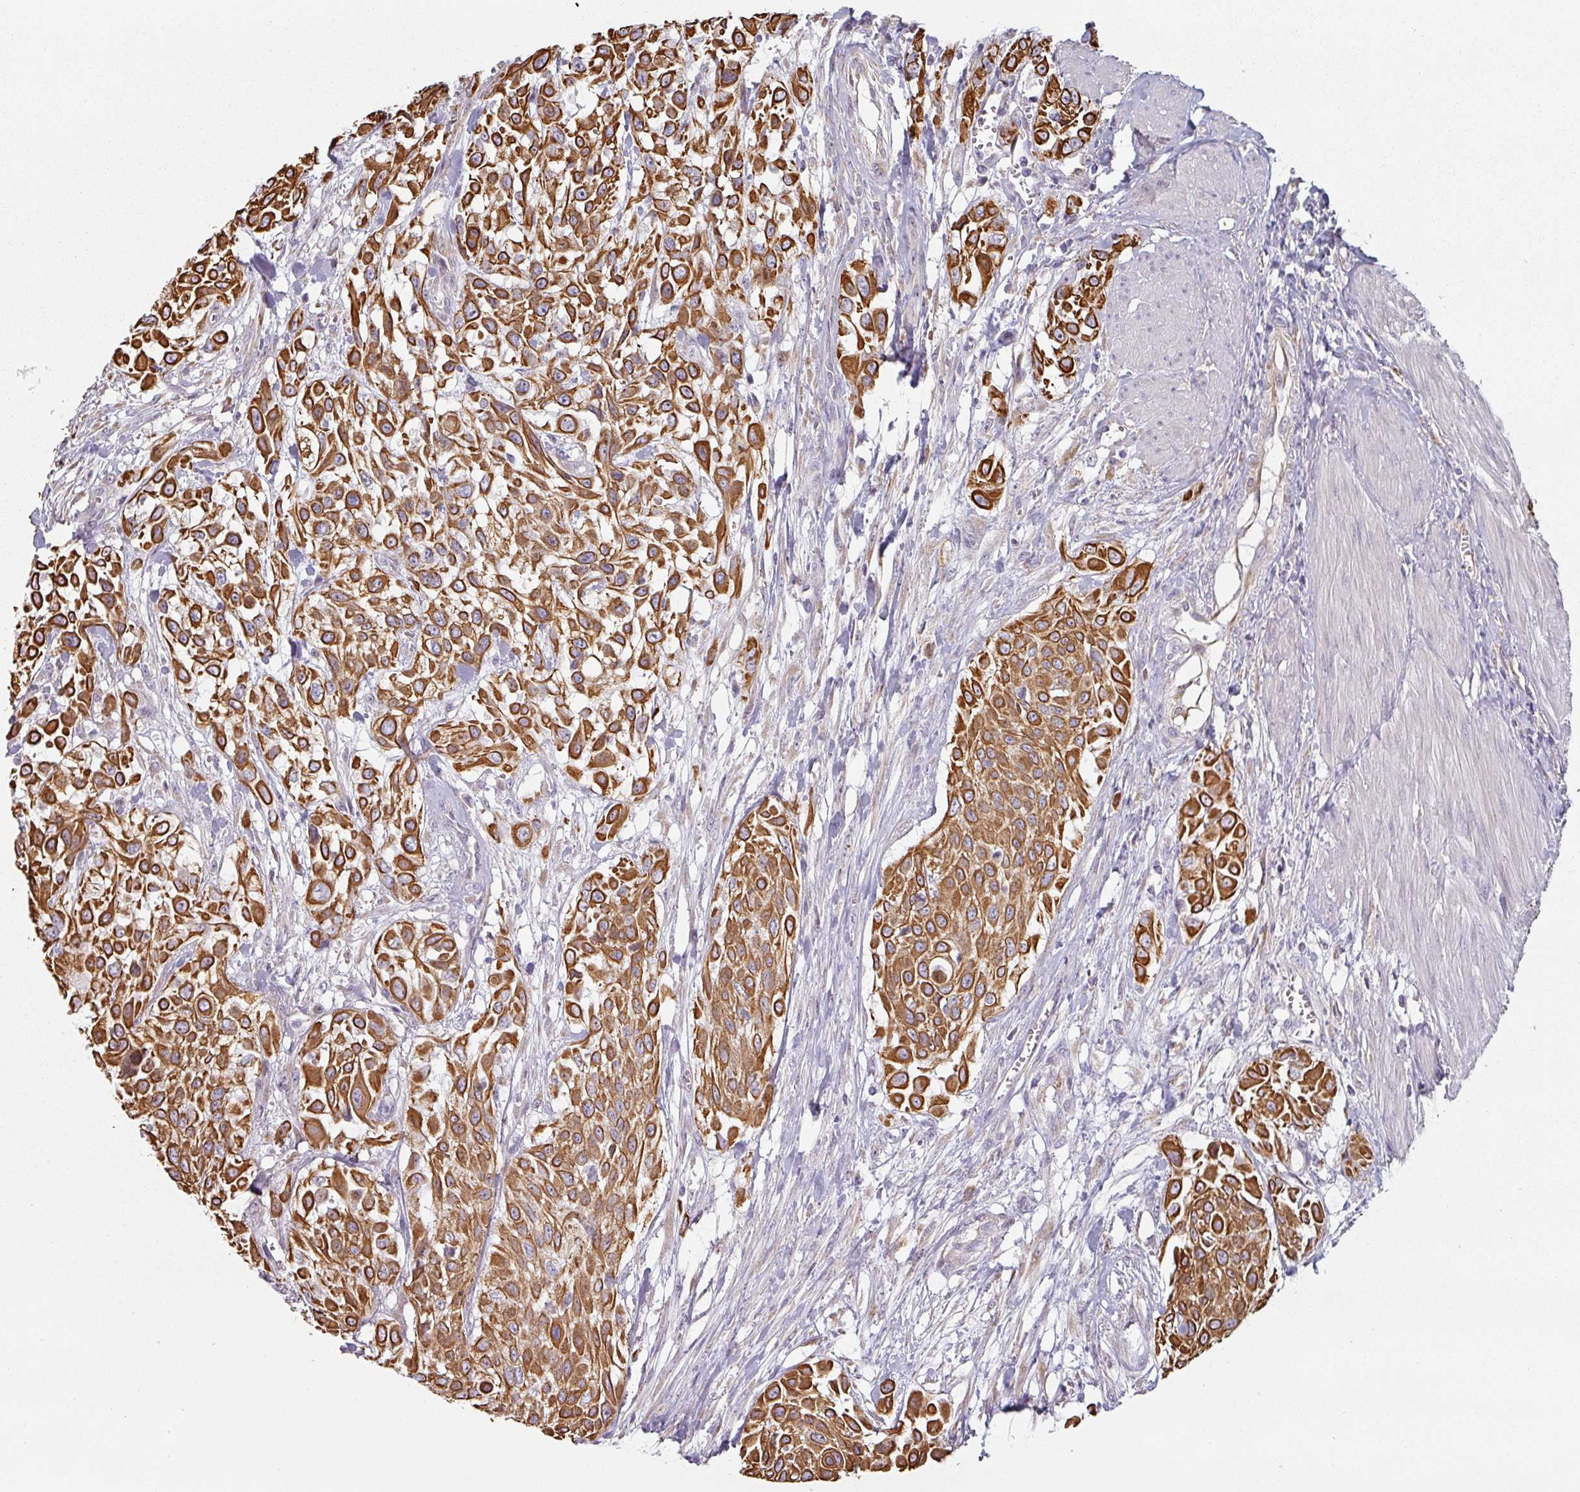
{"staining": {"intensity": "strong", "quantity": ">75%", "location": "cytoplasmic/membranous"}, "tissue": "urothelial cancer", "cell_type": "Tumor cells", "image_type": "cancer", "snomed": [{"axis": "morphology", "description": "Urothelial carcinoma, High grade"}, {"axis": "topography", "description": "Urinary bladder"}], "caption": "IHC of human high-grade urothelial carcinoma shows high levels of strong cytoplasmic/membranous expression in about >75% of tumor cells. The protein is stained brown, and the nuclei are stained in blue (DAB (3,3'-diaminobenzidine) IHC with brightfield microscopy, high magnification).", "gene": "CEP78", "patient": {"sex": "male", "age": 57}}